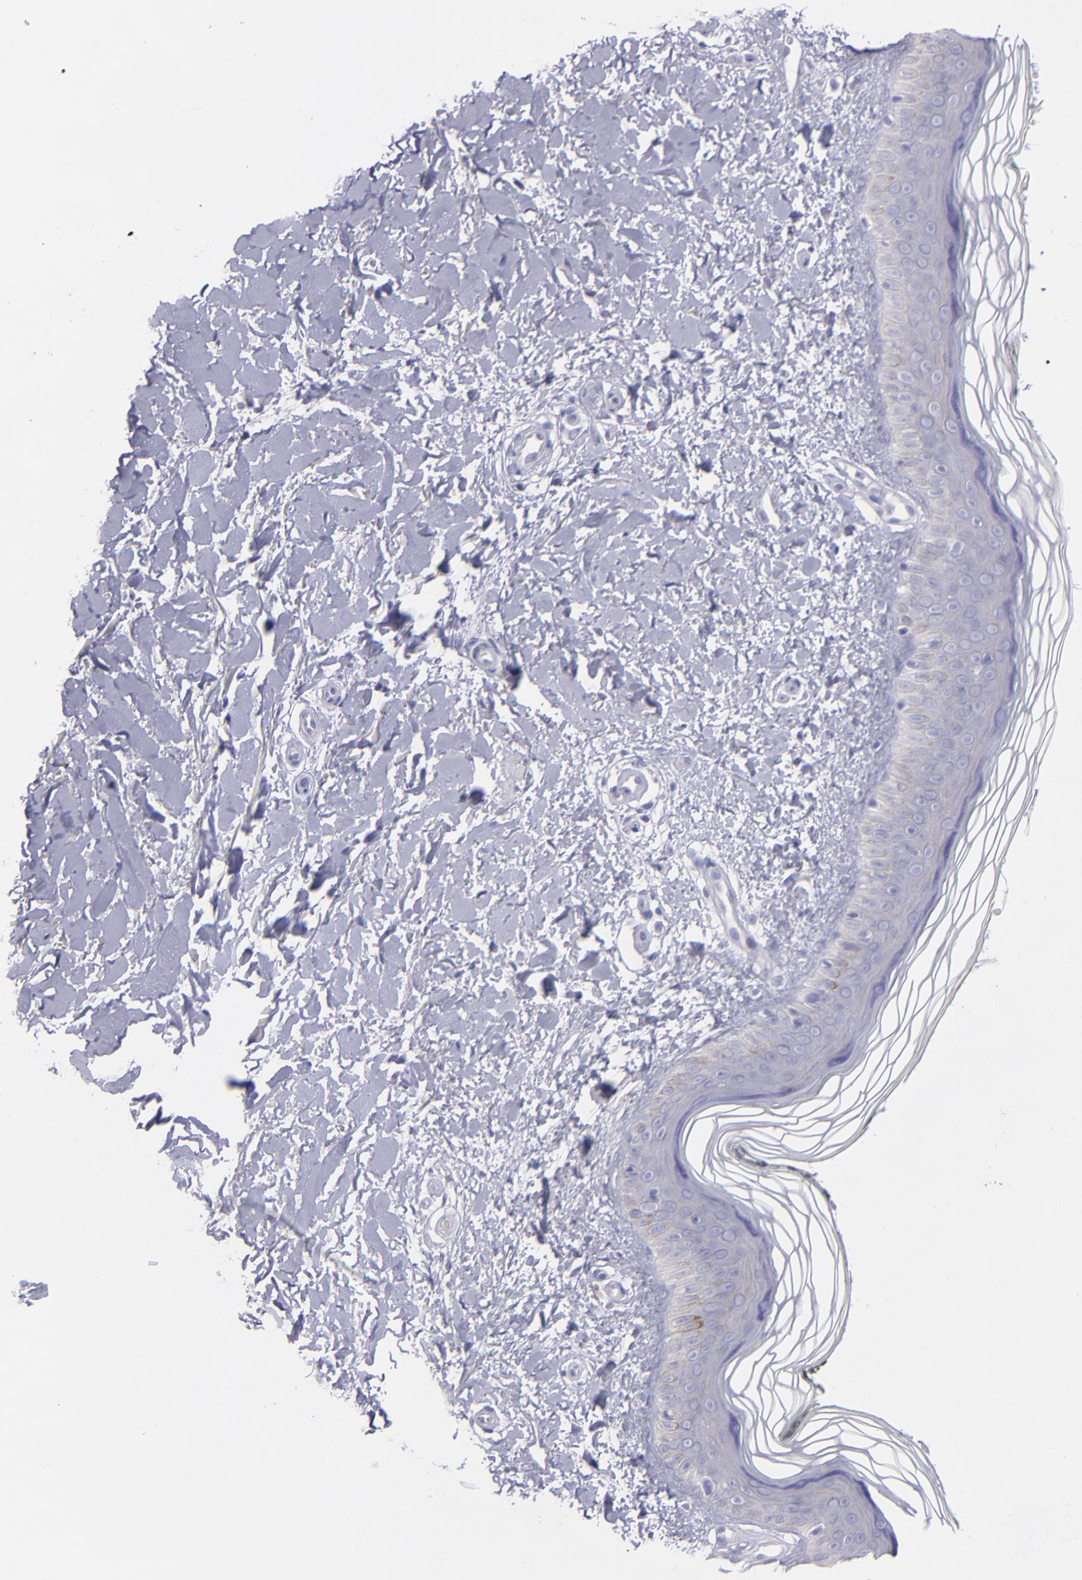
{"staining": {"intensity": "negative", "quantity": "none", "location": "none"}, "tissue": "skin", "cell_type": "Fibroblasts", "image_type": "normal", "snomed": [{"axis": "morphology", "description": "Normal tissue, NOS"}, {"axis": "topography", "description": "Skin"}], "caption": "Immunohistochemical staining of unremarkable skin displays no significant staining in fibroblasts.", "gene": "SNAP25", "patient": {"sex": "female", "age": 19}}